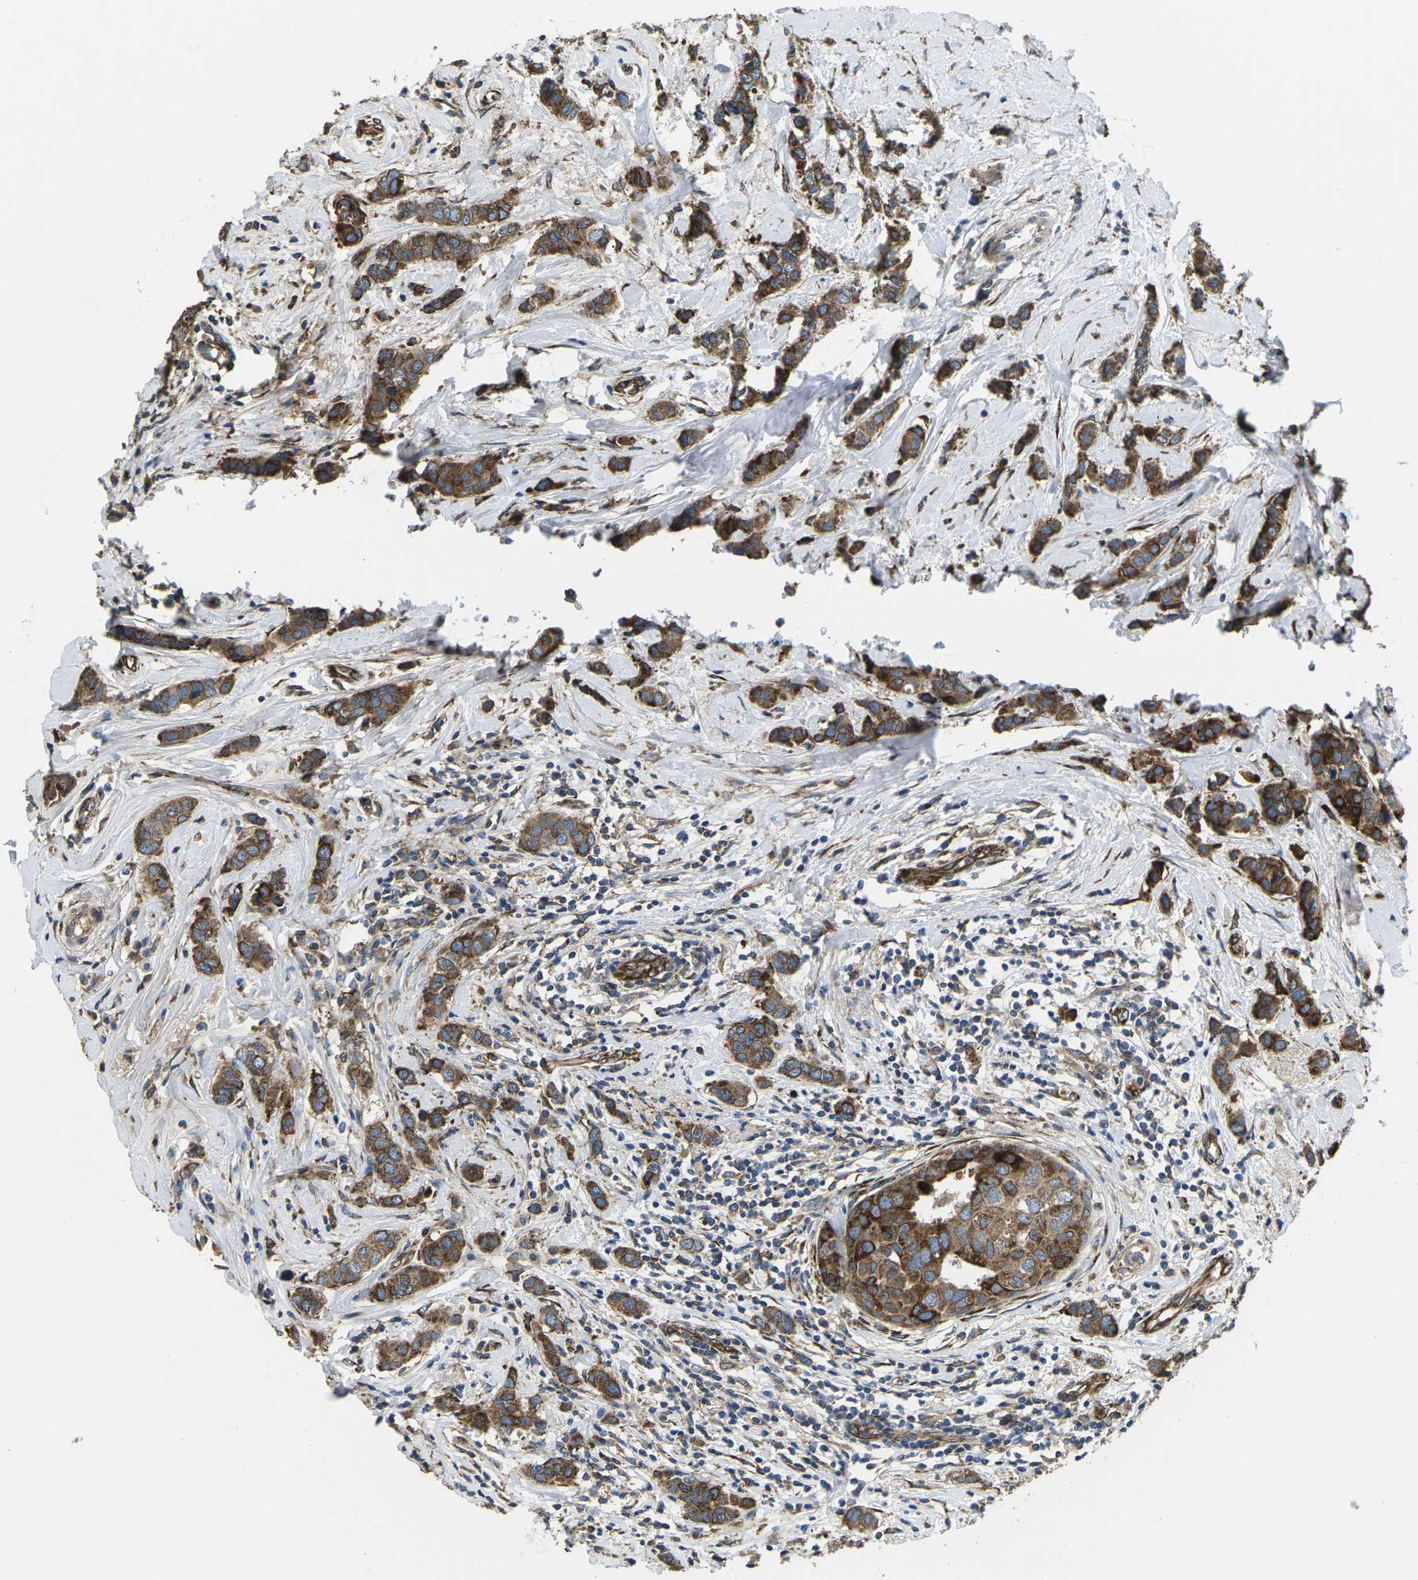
{"staining": {"intensity": "strong", "quantity": ">75%", "location": "cytoplasmic/membranous"}, "tissue": "breast cancer", "cell_type": "Tumor cells", "image_type": "cancer", "snomed": [{"axis": "morphology", "description": "Duct carcinoma"}, {"axis": "topography", "description": "Breast"}], "caption": "Strong cytoplasmic/membranous expression is identified in approximately >75% of tumor cells in breast cancer (intraductal carcinoma).", "gene": "PDZD8", "patient": {"sex": "female", "age": 50}}